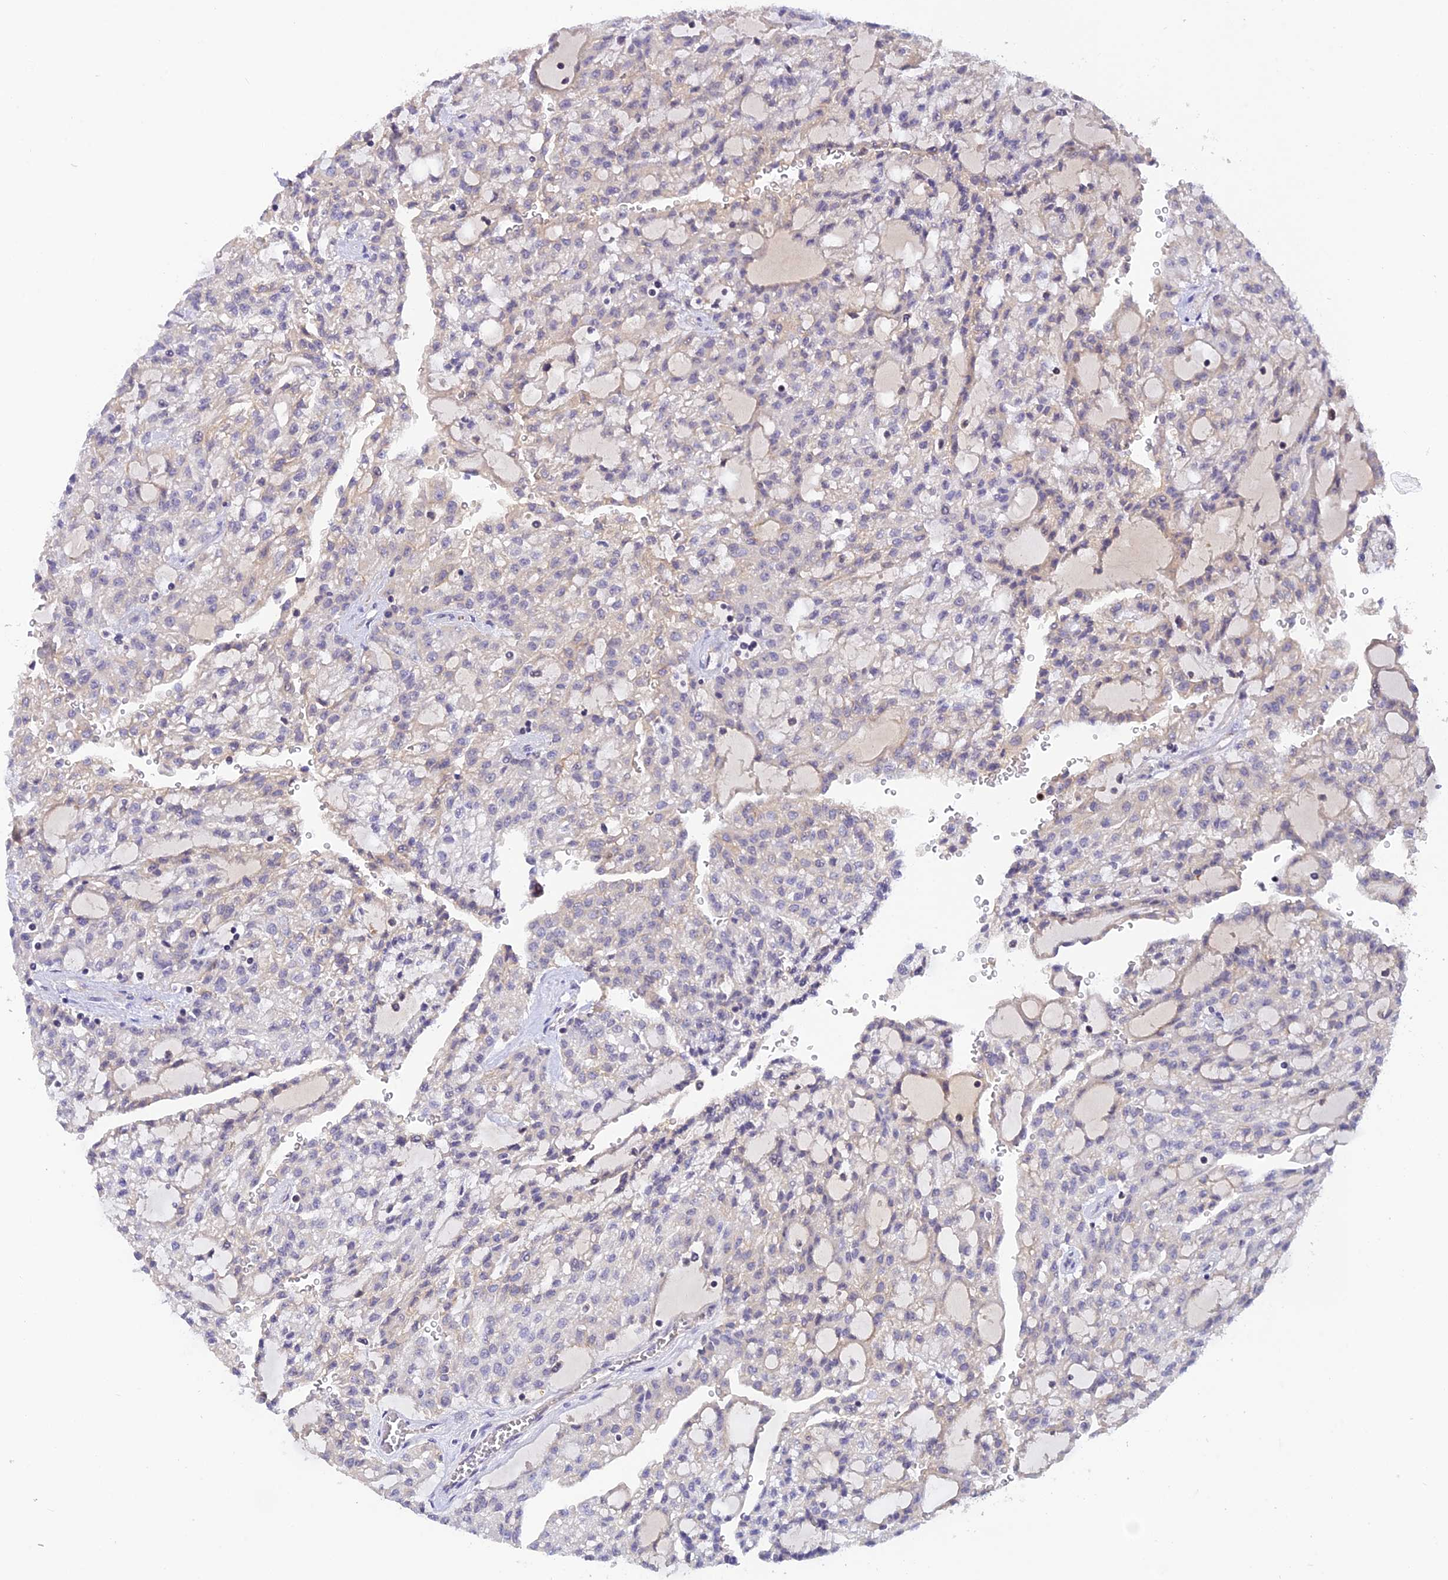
{"staining": {"intensity": "negative", "quantity": "none", "location": "none"}, "tissue": "renal cancer", "cell_type": "Tumor cells", "image_type": "cancer", "snomed": [{"axis": "morphology", "description": "Adenocarcinoma, NOS"}, {"axis": "topography", "description": "Kidney"}], "caption": "Human adenocarcinoma (renal) stained for a protein using IHC reveals no staining in tumor cells.", "gene": "THAP11", "patient": {"sex": "male", "age": 63}}